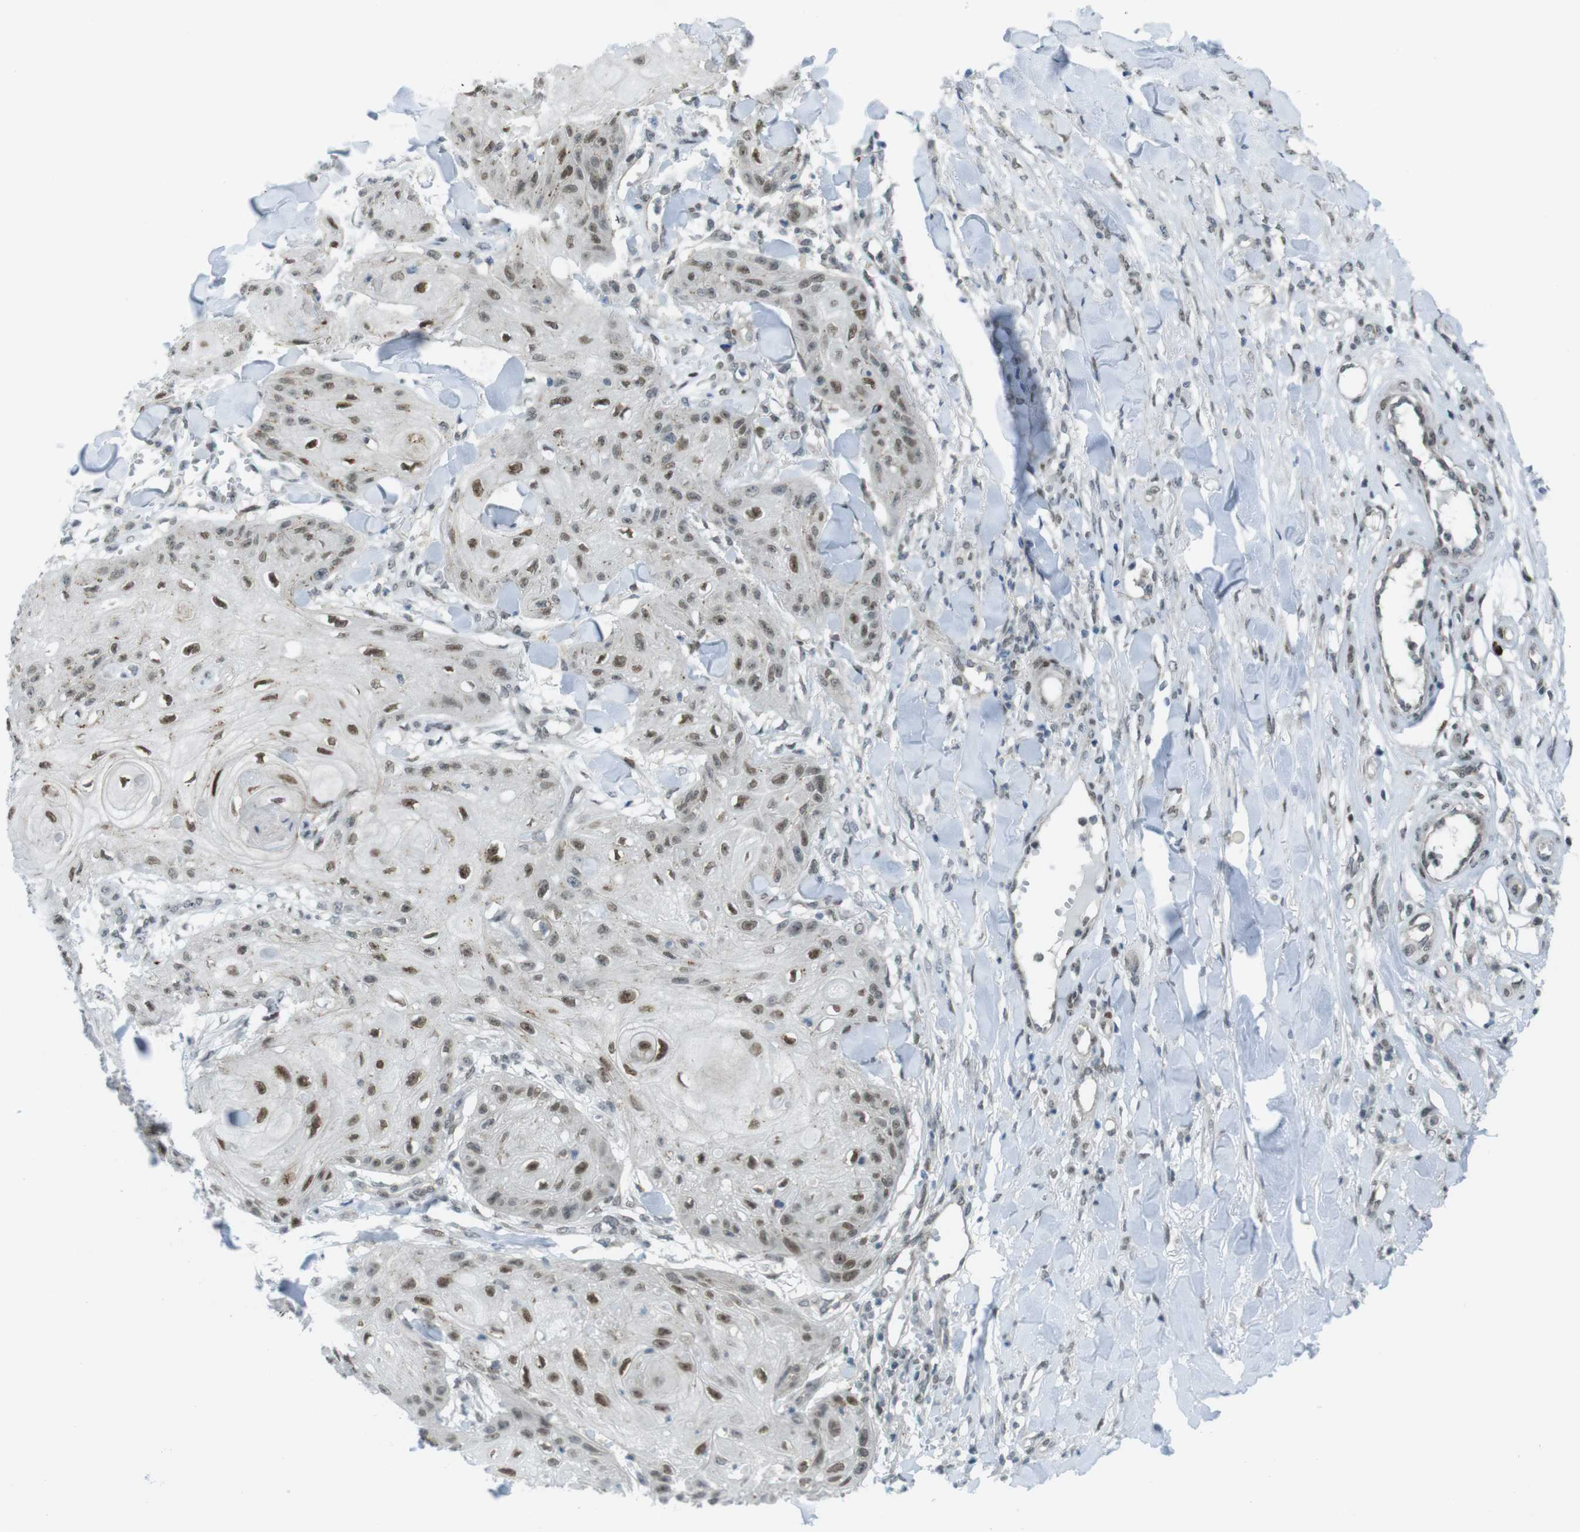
{"staining": {"intensity": "moderate", "quantity": ">75%", "location": "nuclear"}, "tissue": "skin cancer", "cell_type": "Tumor cells", "image_type": "cancer", "snomed": [{"axis": "morphology", "description": "Squamous cell carcinoma, NOS"}, {"axis": "topography", "description": "Skin"}], "caption": "A histopathology image showing moderate nuclear positivity in approximately >75% of tumor cells in skin cancer, as visualized by brown immunohistochemical staining.", "gene": "UBB", "patient": {"sex": "male", "age": 74}}